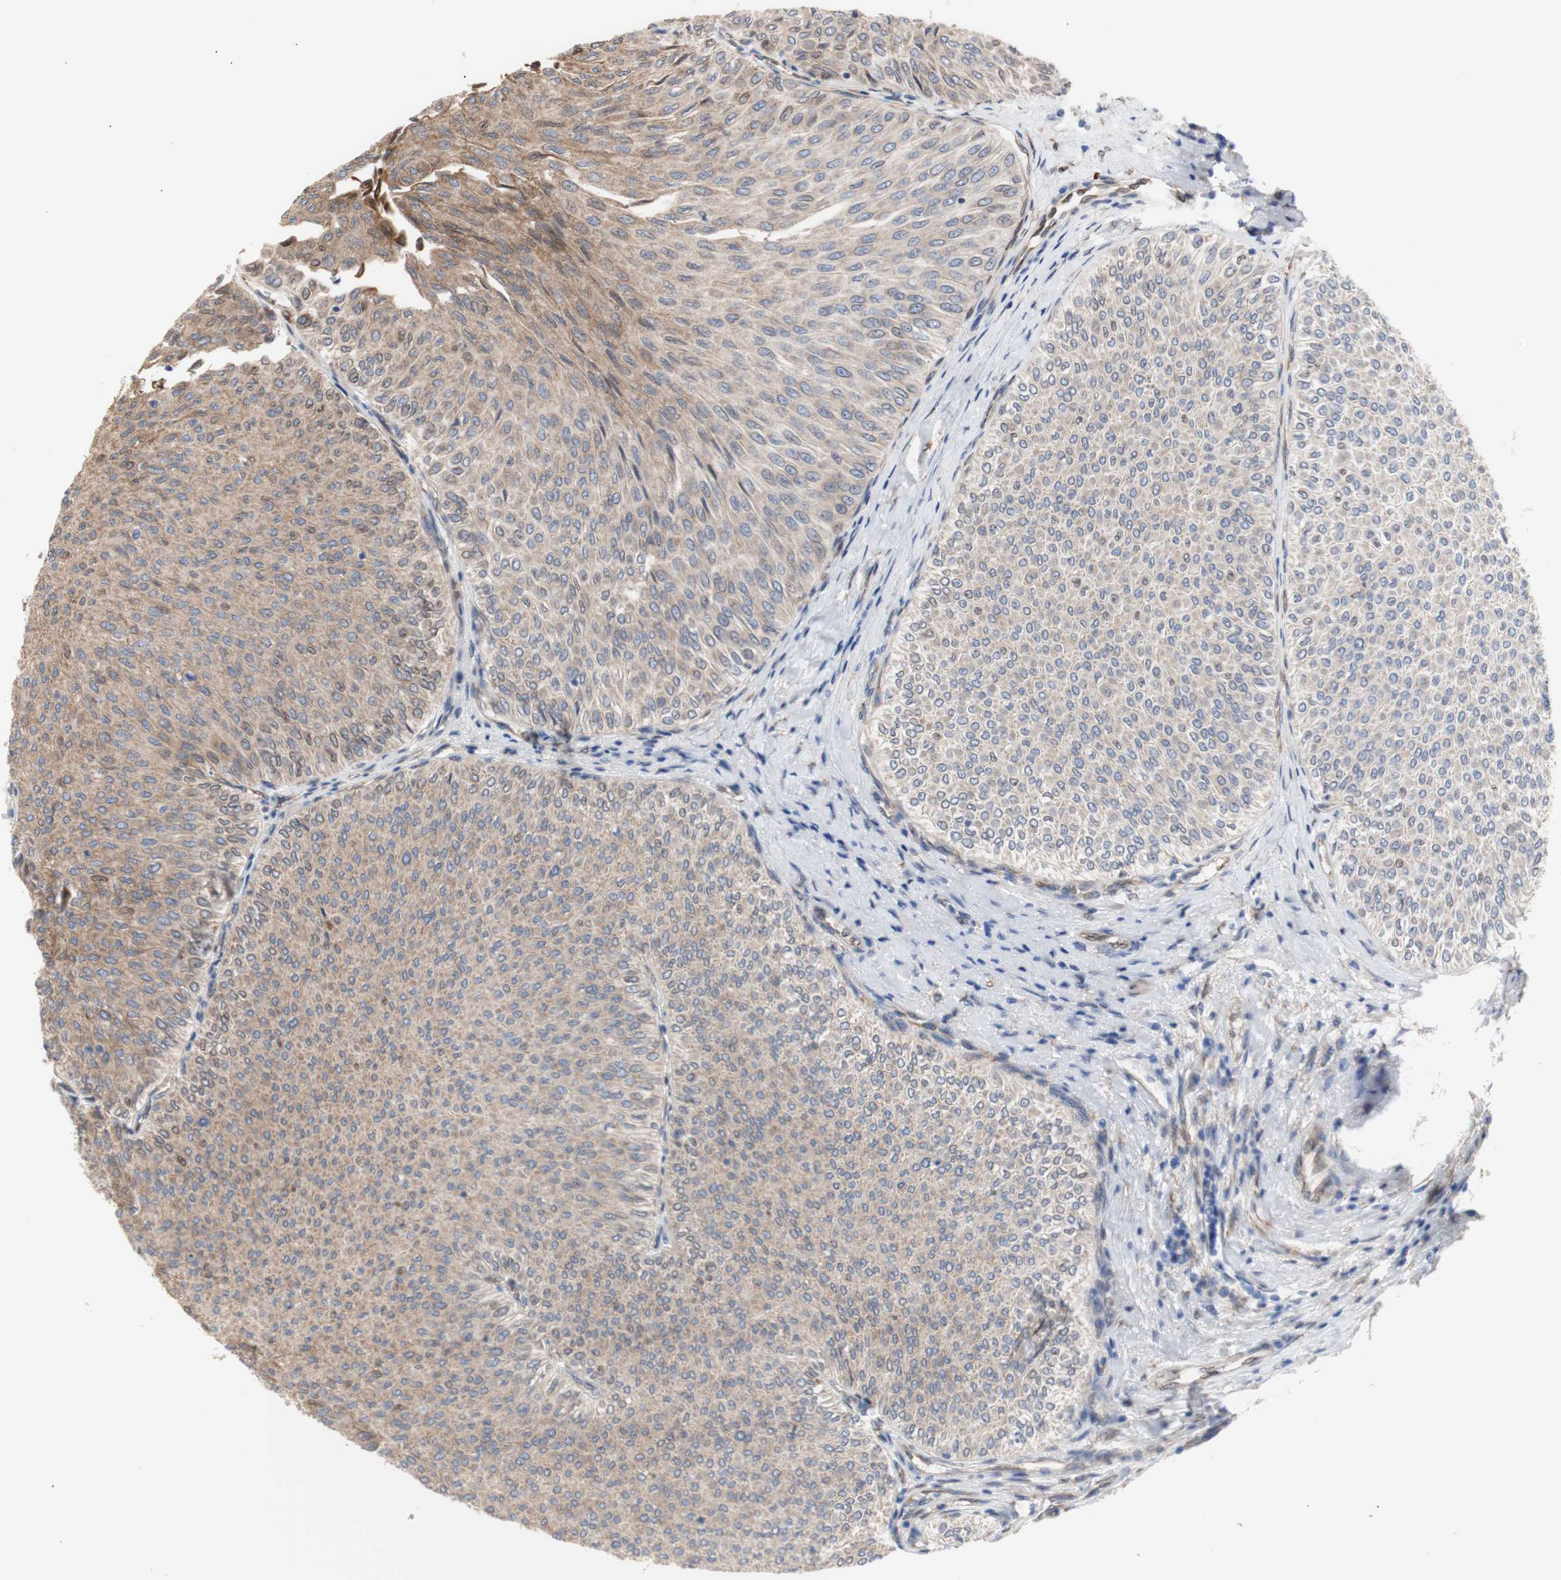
{"staining": {"intensity": "weak", "quantity": "25%-75%", "location": "cytoplasmic/membranous"}, "tissue": "urothelial cancer", "cell_type": "Tumor cells", "image_type": "cancer", "snomed": [{"axis": "morphology", "description": "Urothelial carcinoma, Low grade"}, {"axis": "topography", "description": "Urinary bladder"}], "caption": "Human urothelial cancer stained with a brown dye displays weak cytoplasmic/membranous positive positivity in about 25%-75% of tumor cells.", "gene": "ERLIN1", "patient": {"sex": "male", "age": 78}}